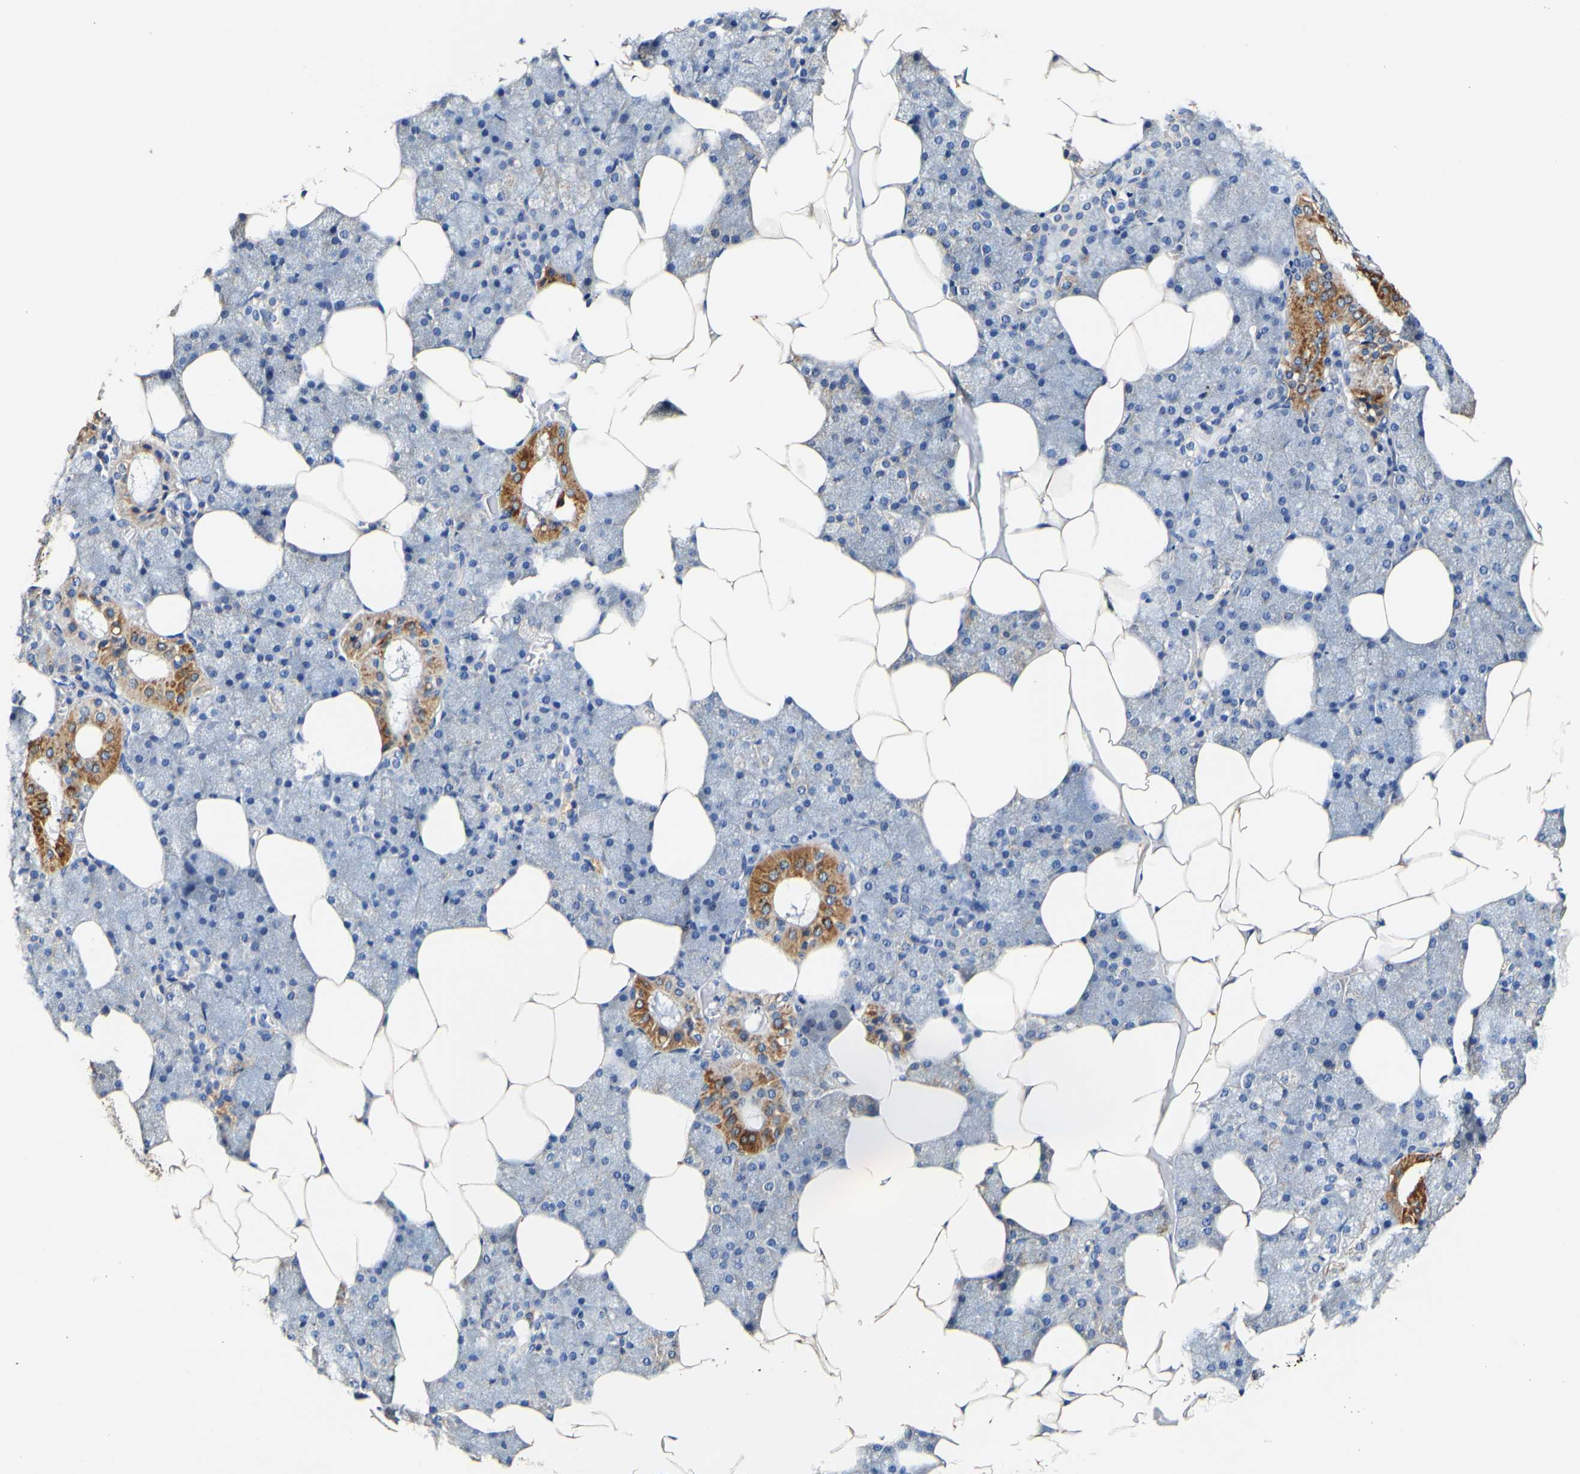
{"staining": {"intensity": "moderate", "quantity": "<25%", "location": "cytoplasmic/membranous"}, "tissue": "salivary gland", "cell_type": "Glandular cells", "image_type": "normal", "snomed": [{"axis": "morphology", "description": "Normal tissue, NOS"}, {"axis": "topography", "description": "Salivary gland"}], "caption": "IHC micrograph of unremarkable salivary gland: human salivary gland stained using immunohistochemistry displays low levels of moderate protein expression localized specifically in the cytoplasmic/membranous of glandular cells, appearing as a cytoplasmic/membranous brown color.", "gene": "CAMK4", "patient": {"sex": "male", "age": 62}}